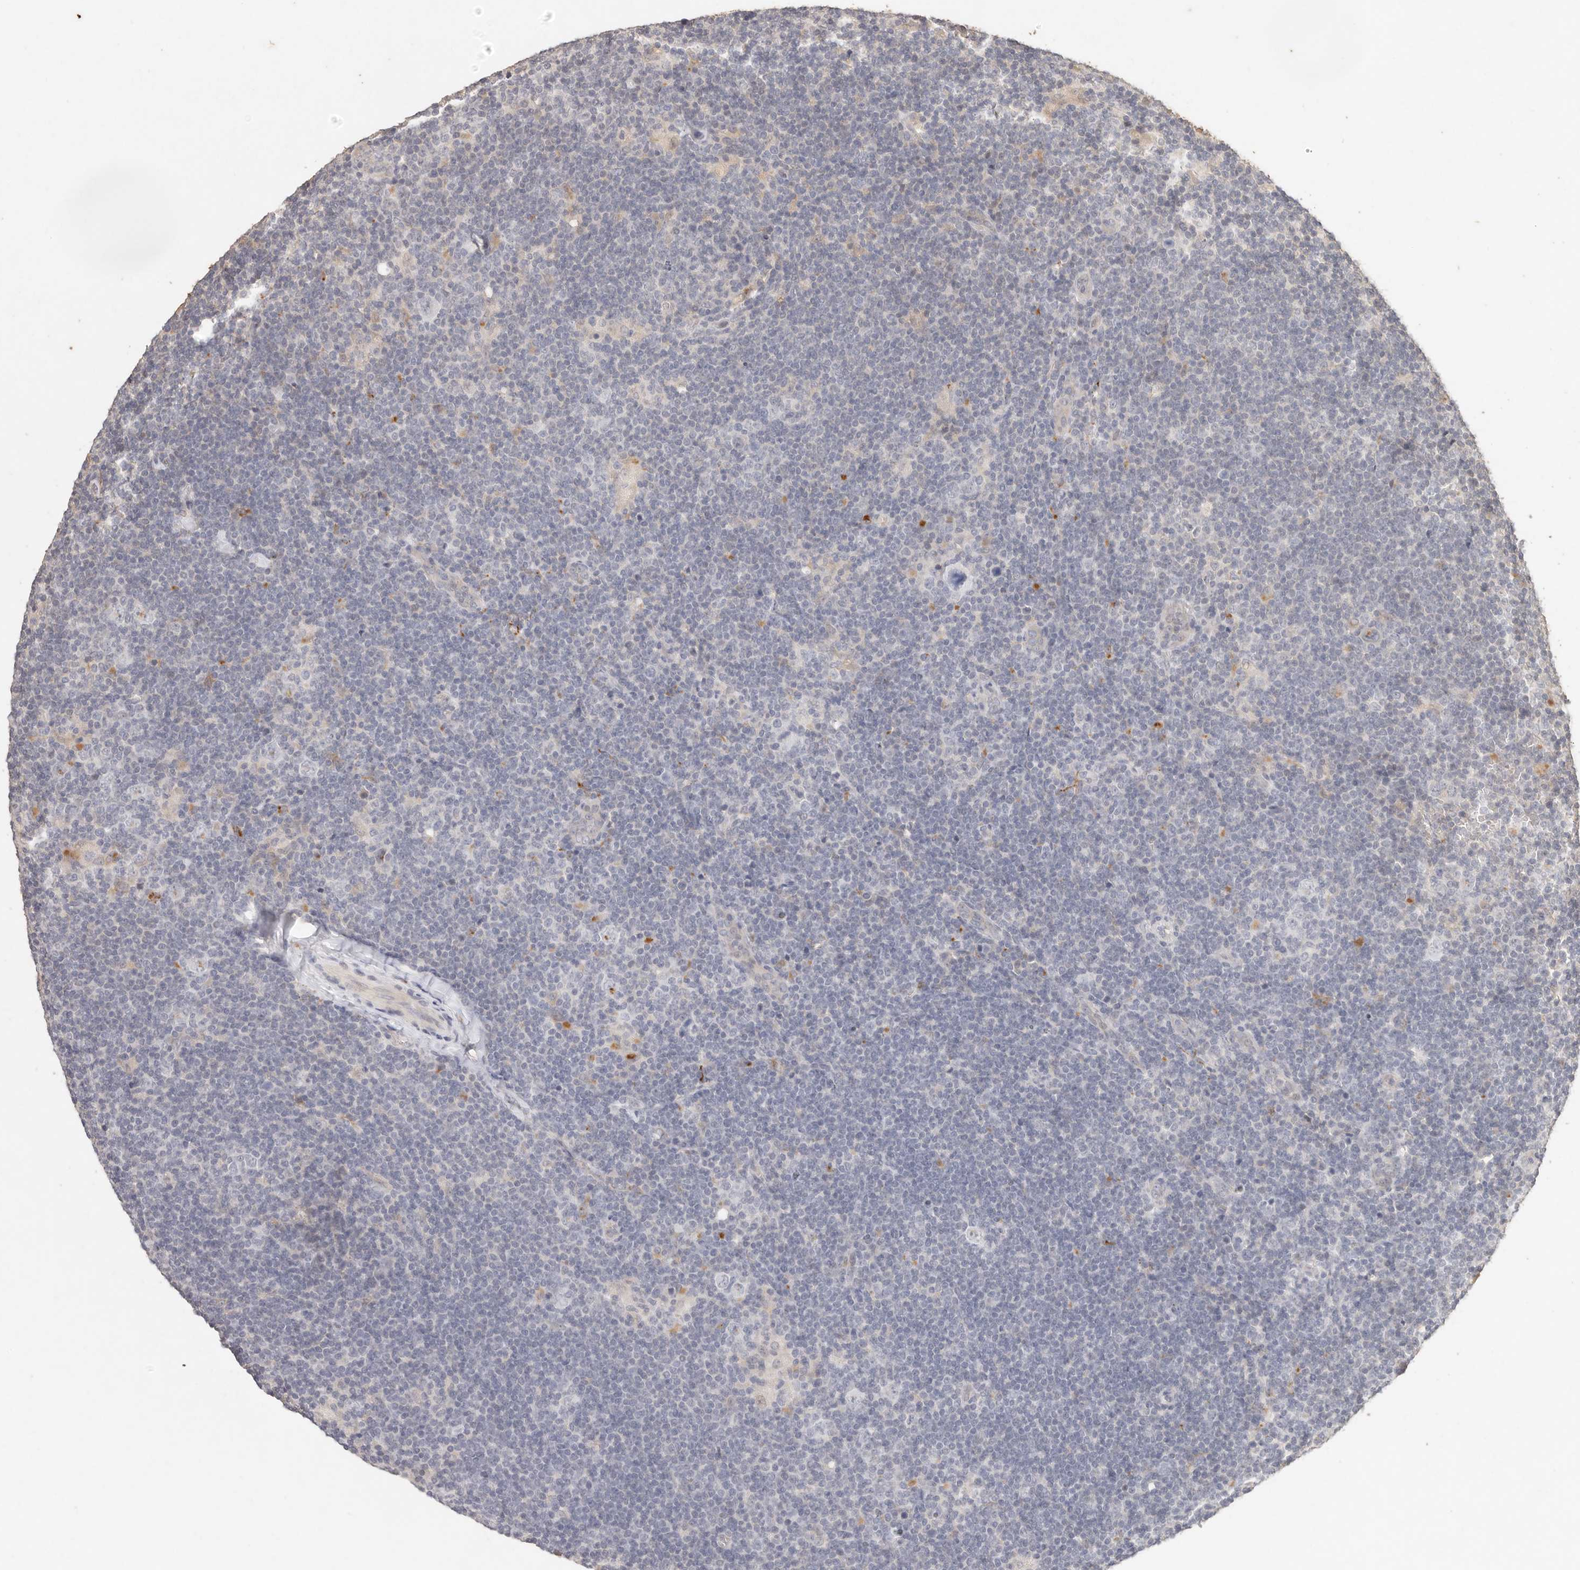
{"staining": {"intensity": "negative", "quantity": "none", "location": "none"}, "tissue": "lymphoma", "cell_type": "Tumor cells", "image_type": "cancer", "snomed": [{"axis": "morphology", "description": "Hodgkin's disease, NOS"}, {"axis": "topography", "description": "Lymph node"}], "caption": "Protein analysis of lymphoma reveals no significant positivity in tumor cells.", "gene": "KIF9", "patient": {"sex": "female", "age": 57}}